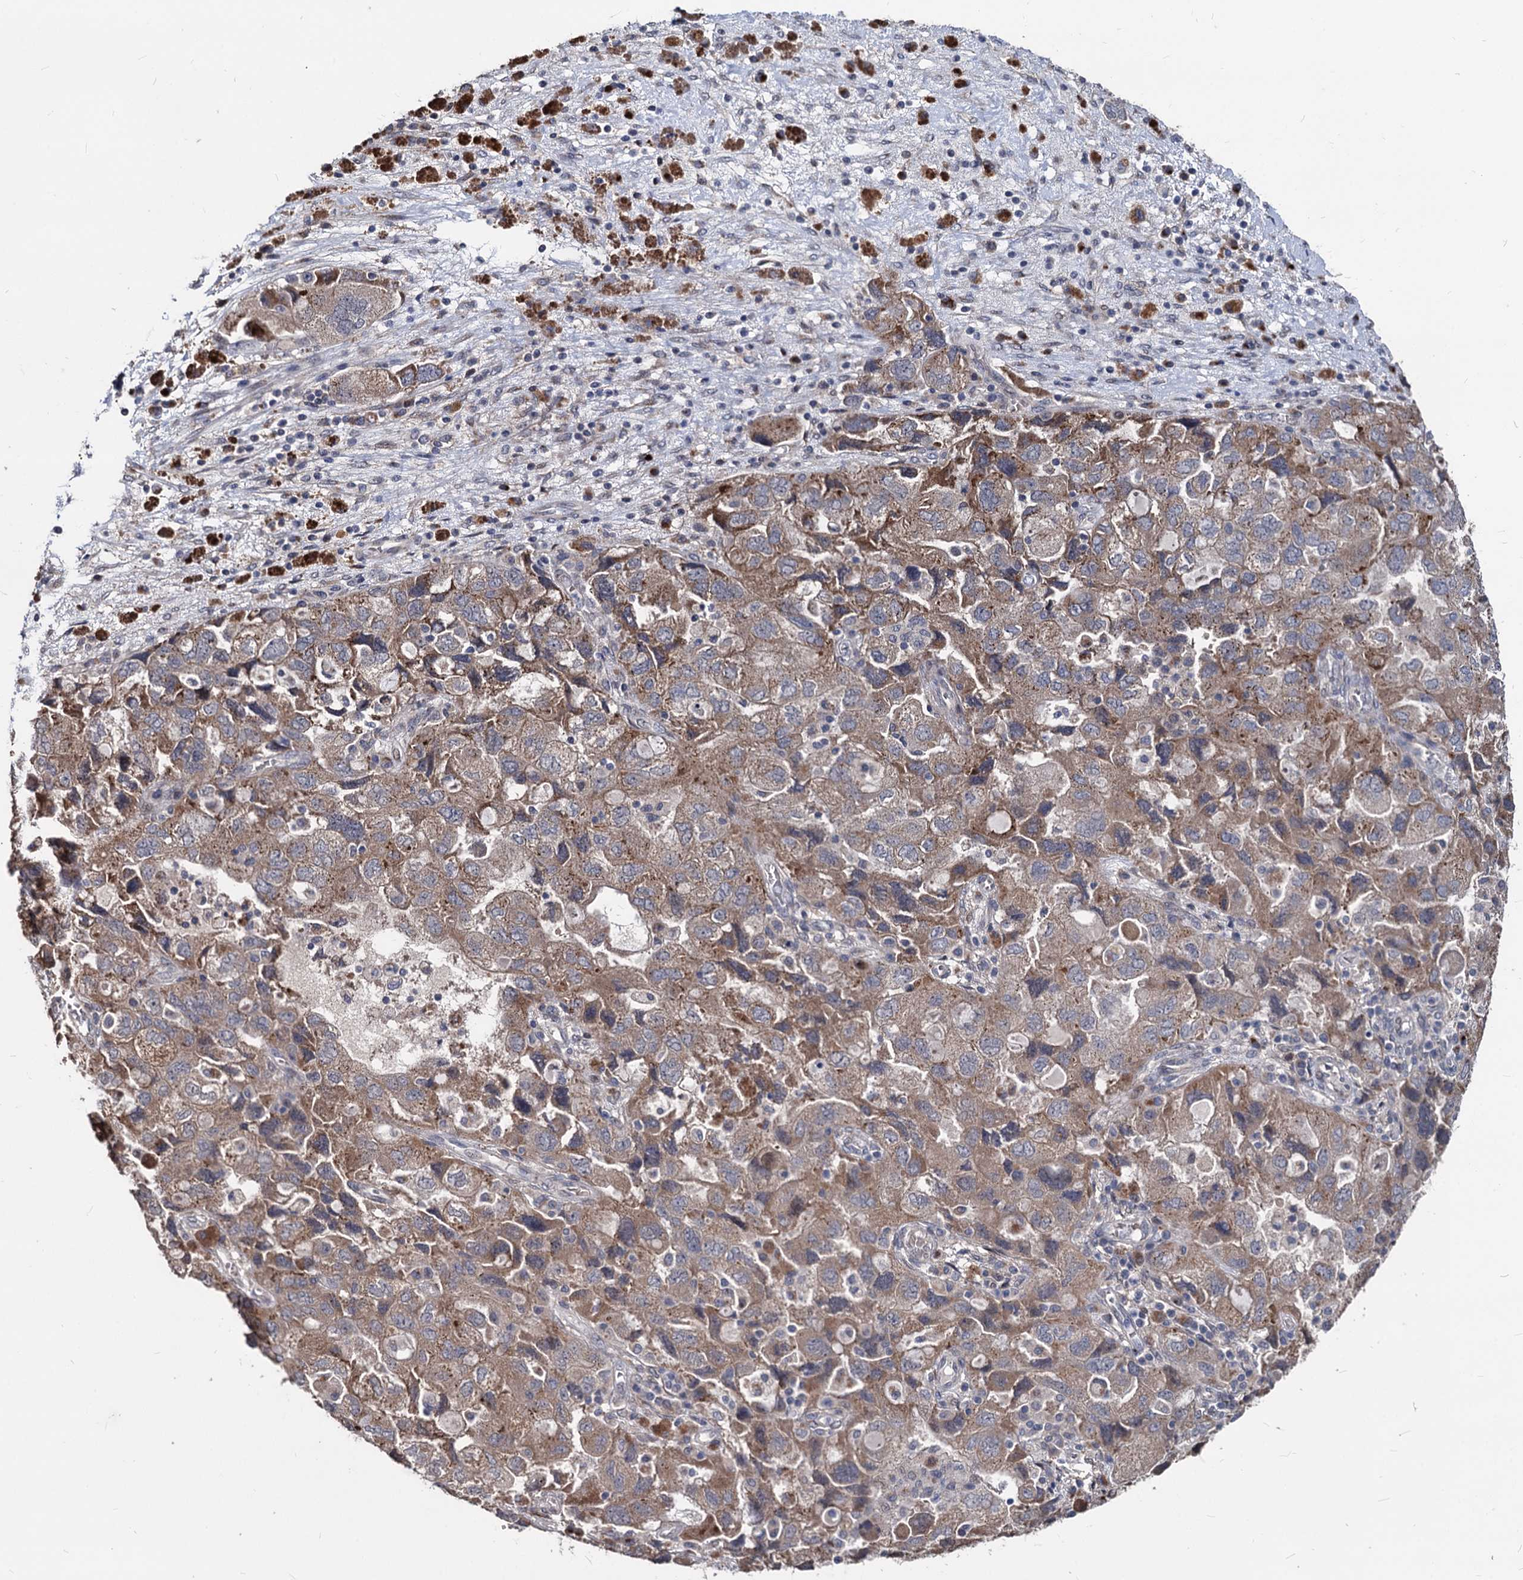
{"staining": {"intensity": "moderate", "quantity": "25%-75%", "location": "cytoplasmic/membranous"}, "tissue": "ovarian cancer", "cell_type": "Tumor cells", "image_type": "cancer", "snomed": [{"axis": "morphology", "description": "Carcinoma, NOS"}, {"axis": "morphology", "description": "Cystadenocarcinoma, serous, NOS"}, {"axis": "topography", "description": "Ovary"}], "caption": "IHC (DAB) staining of ovarian cancer reveals moderate cytoplasmic/membranous protein positivity in approximately 25%-75% of tumor cells.", "gene": "SMAGP", "patient": {"sex": "female", "age": 69}}